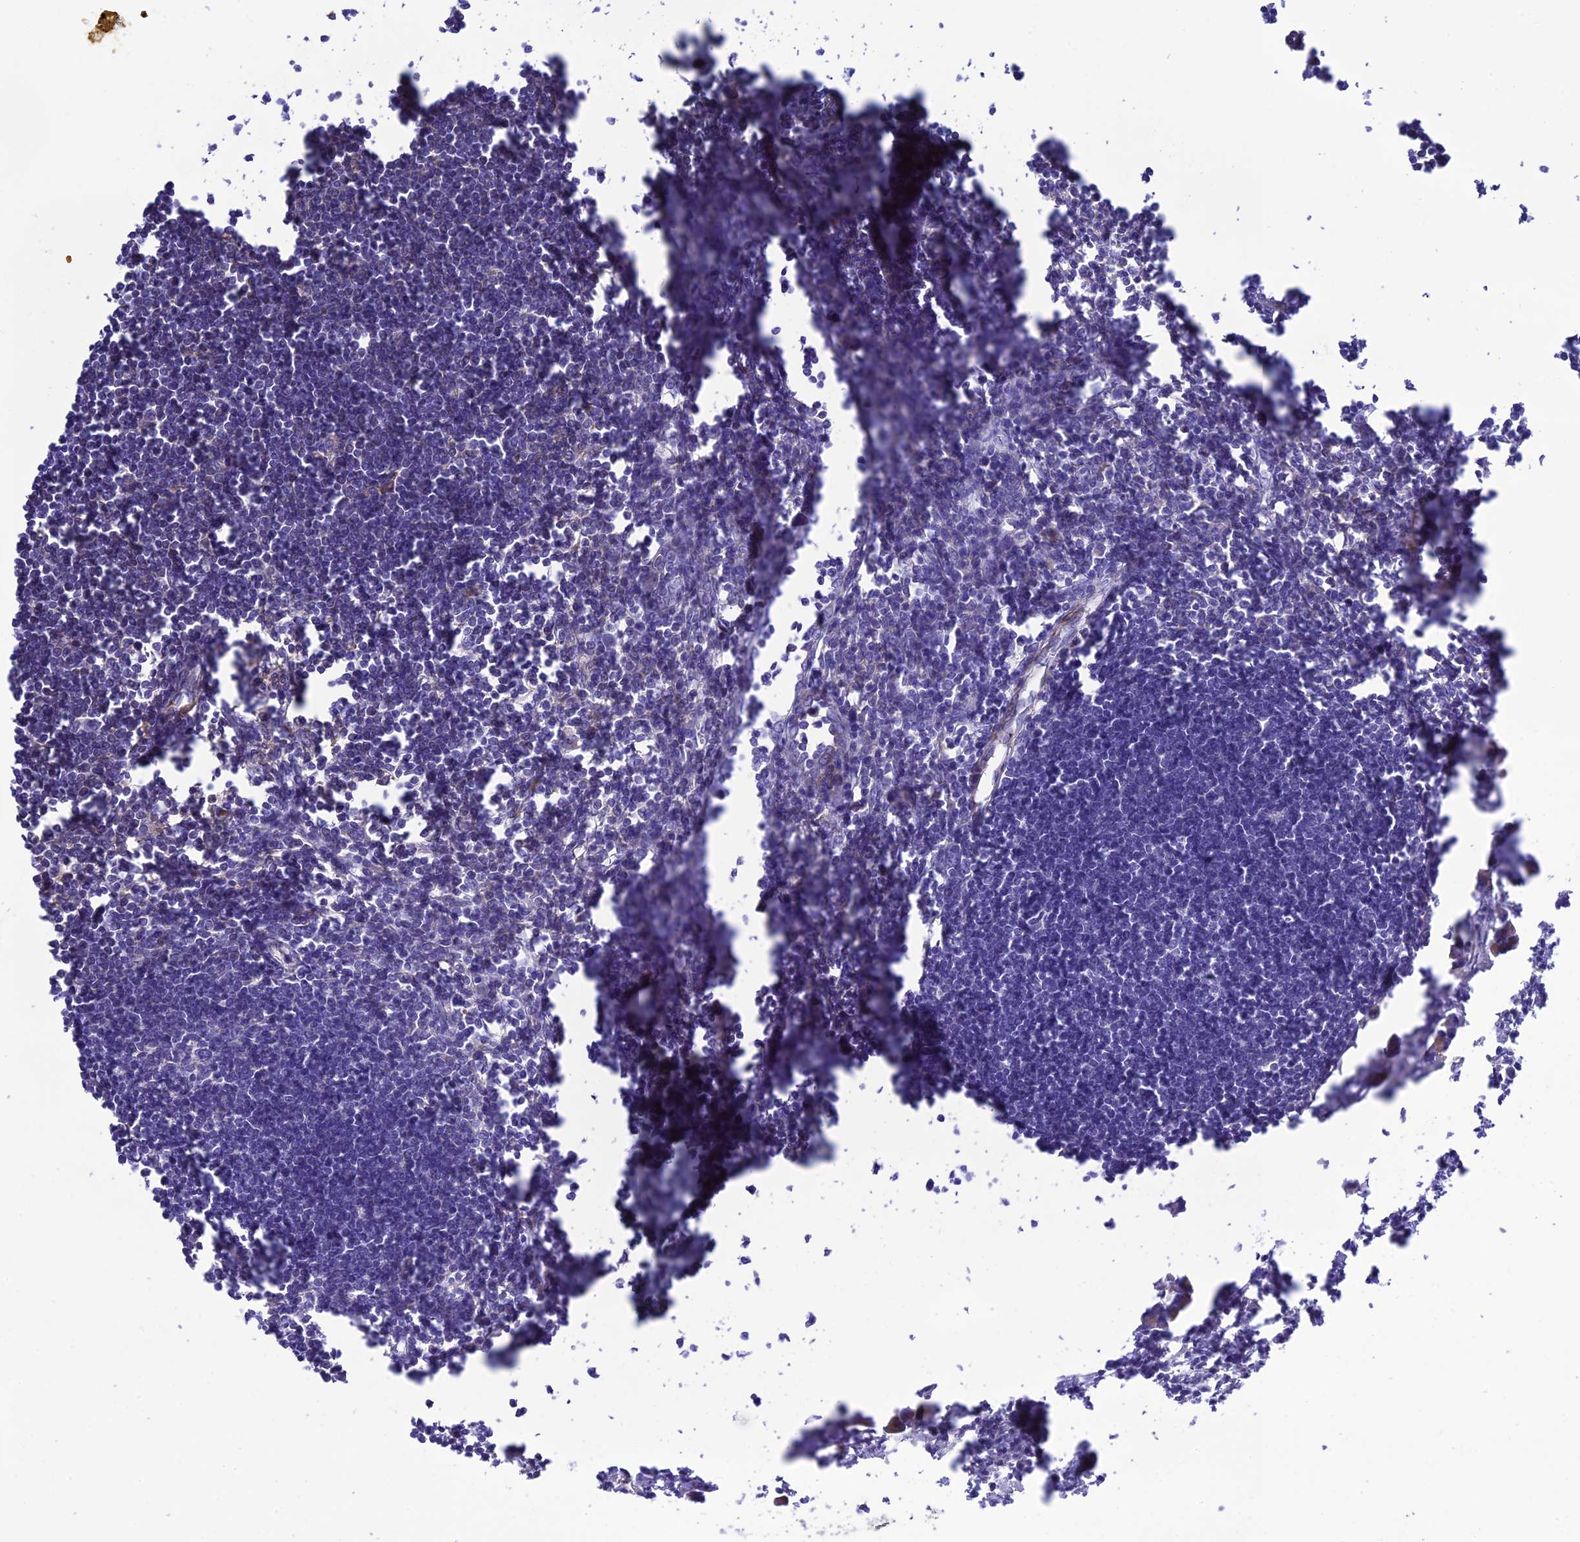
{"staining": {"intensity": "negative", "quantity": "none", "location": "none"}, "tissue": "lymph node", "cell_type": "Germinal center cells", "image_type": "normal", "snomed": [{"axis": "morphology", "description": "Normal tissue, NOS"}, {"axis": "morphology", "description": "Malignant melanoma, Metastatic site"}, {"axis": "topography", "description": "Lymph node"}], "caption": "Immunohistochemistry of unremarkable lymph node shows no expression in germinal center cells. The staining is performed using DAB (3,3'-diaminobenzidine) brown chromogen with nuclei counter-stained in using hematoxylin.", "gene": "FRA10AC1", "patient": {"sex": "male", "age": 41}}